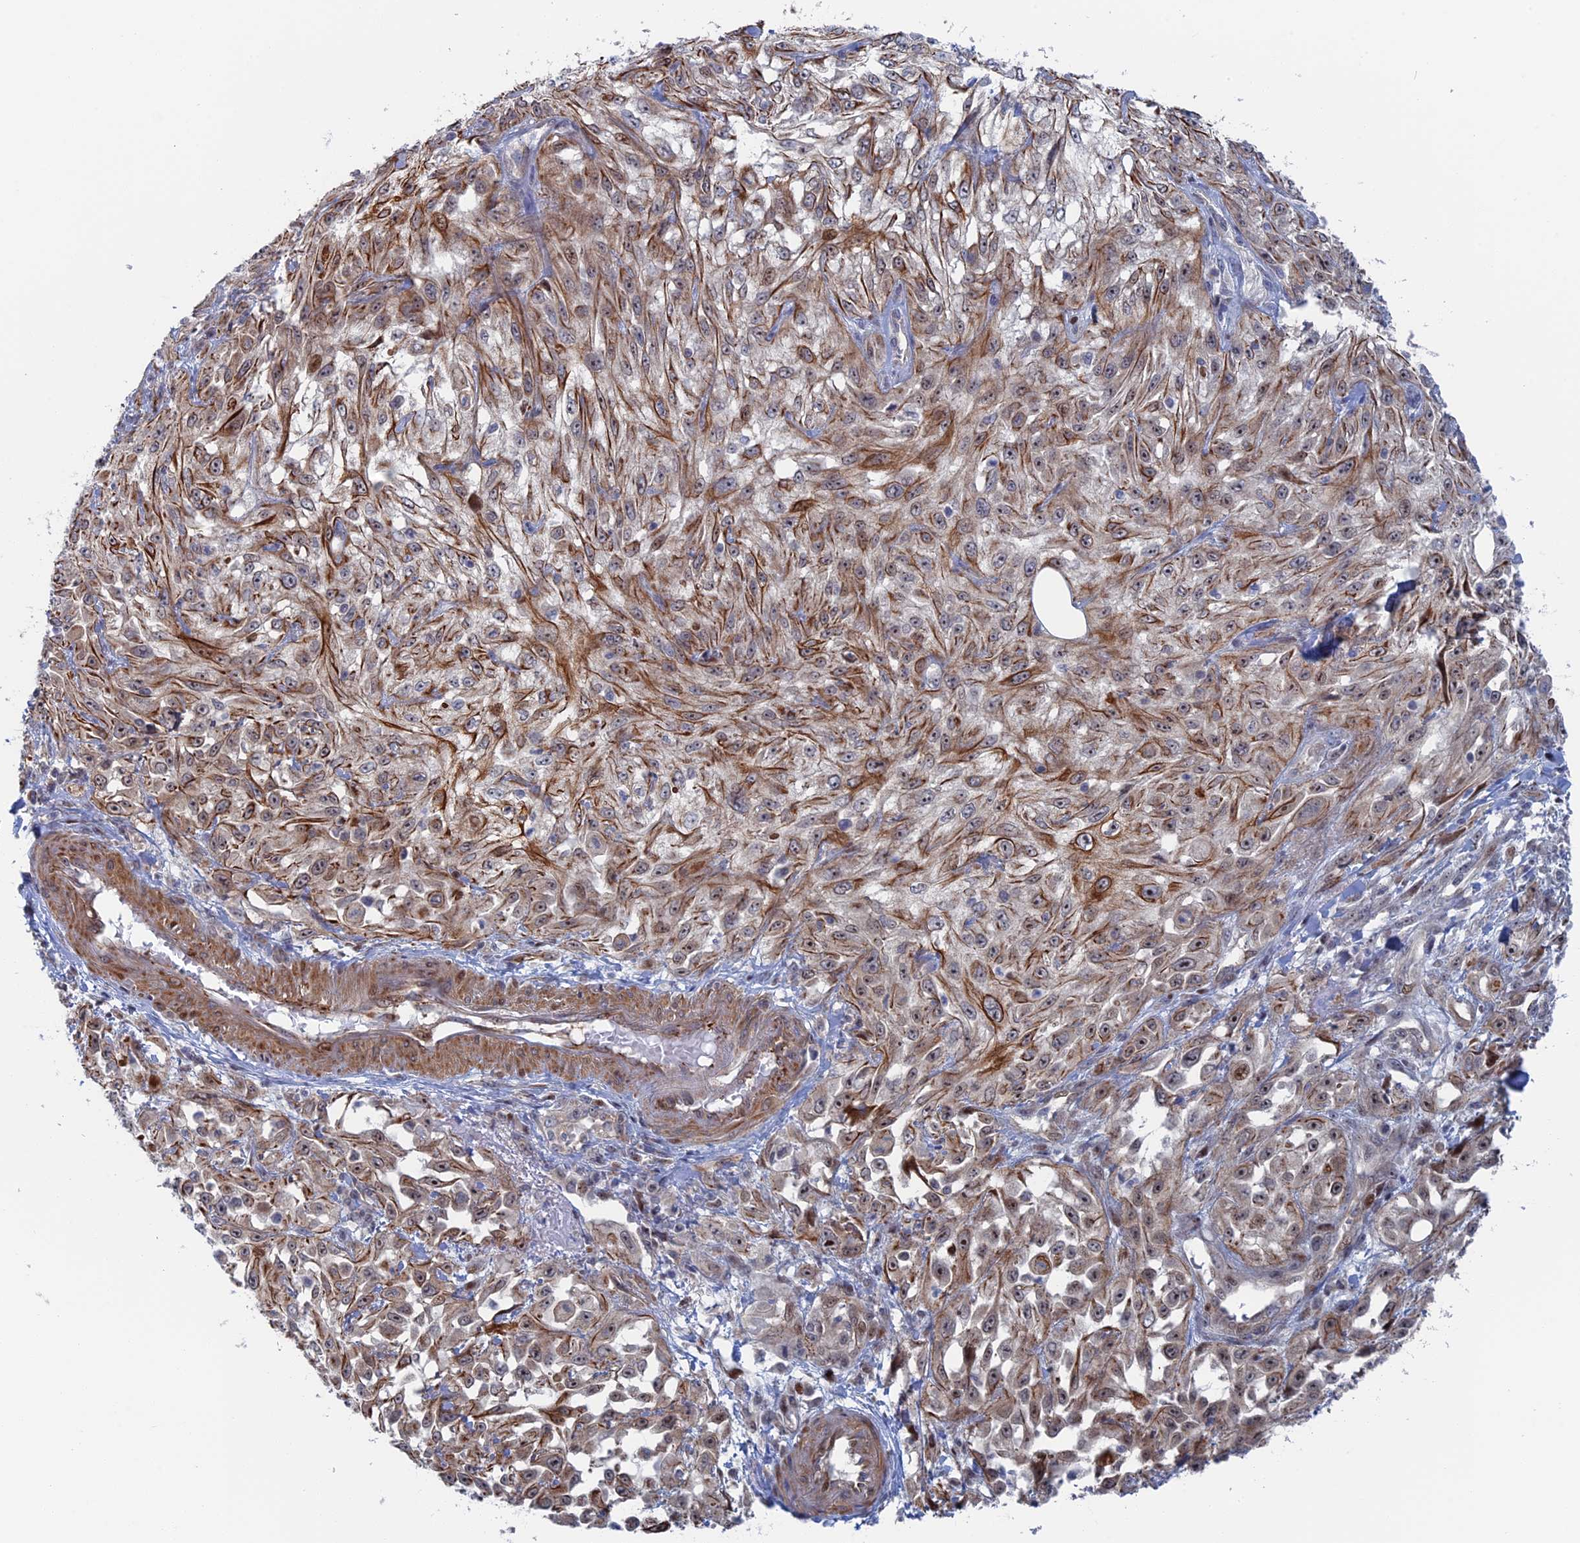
{"staining": {"intensity": "moderate", "quantity": ">75%", "location": "cytoplasmic/membranous,nuclear"}, "tissue": "skin cancer", "cell_type": "Tumor cells", "image_type": "cancer", "snomed": [{"axis": "morphology", "description": "Squamous cell carcinoma, NOS"}, {"axis": "morphology", "description": "Squamous cell carcinoma, metastatic, NOS"}, {"axis": "topography", "description": "Skin"}, {"axis": "topography", "description": "Lymph node"}], "caption": "Metastatic squamous cell carcinoma (skin) stained with immunohistochemistry exhibits moderate cytoplasmic/membranous and nuclear positivity in about >75% of tumor cells.", "gene": "IL7", "patient": {"sex": "male", "age": 75}}